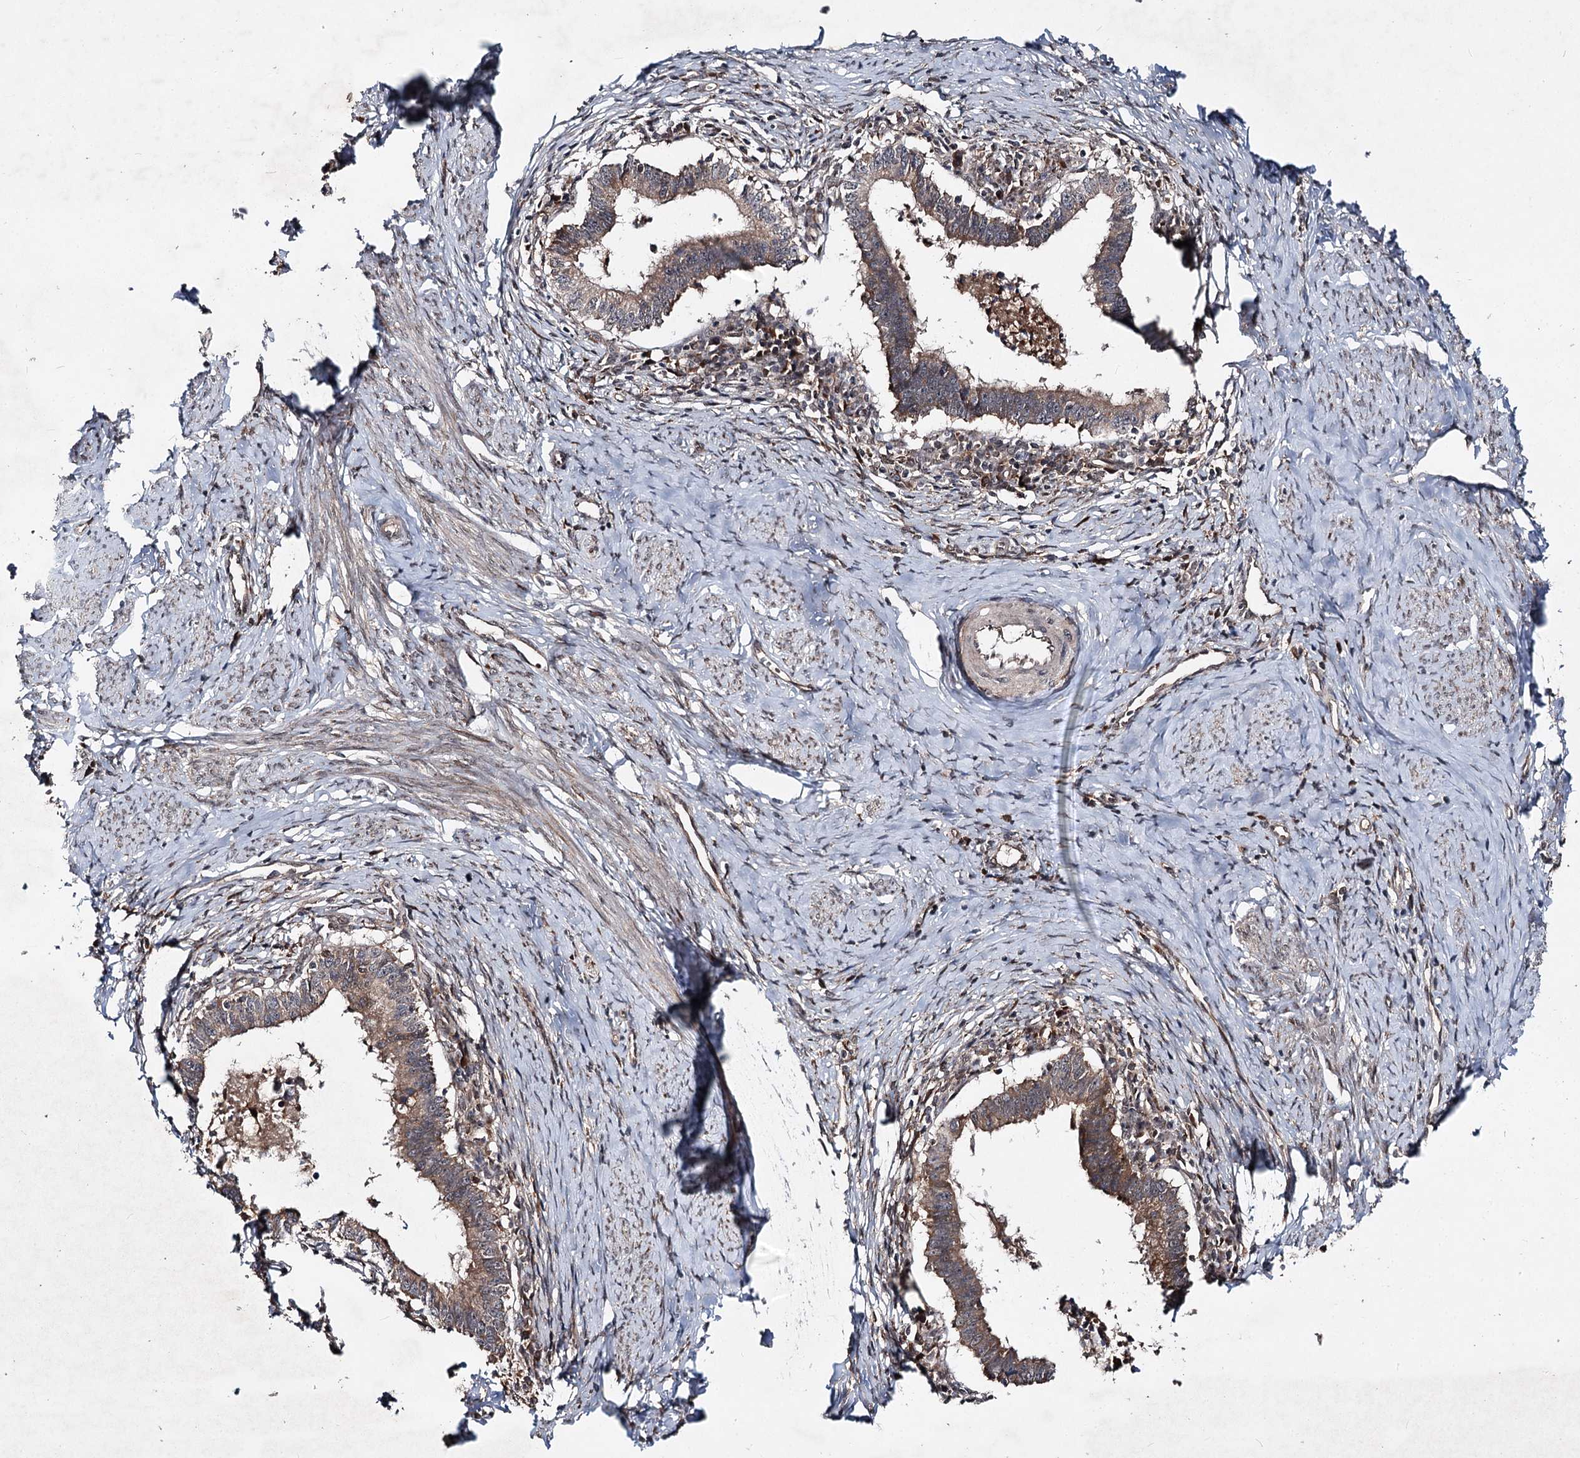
{"staining": {"intensity": "moderate", "quantity": "25%-75%", "location": "cytoplasmic/membranous"}, "tissue": "cervical cancer", "cell_type": "Tumor cells", "image_type": "cancer", "snomed": [{"axis": "morphology", "description": "Adenocarcinoma, NOS"}, {"axis": "topography", "description": "Cervix"}], "caption": "IHC of cervical cancer (adenocarcinoma) displays medium levels of moderate cytoplasmic/membranous staining in approximately 25%-75% of tumor cells.", "gene": "MSANTD2", "patient": {"sex": "female", "age": 36}}